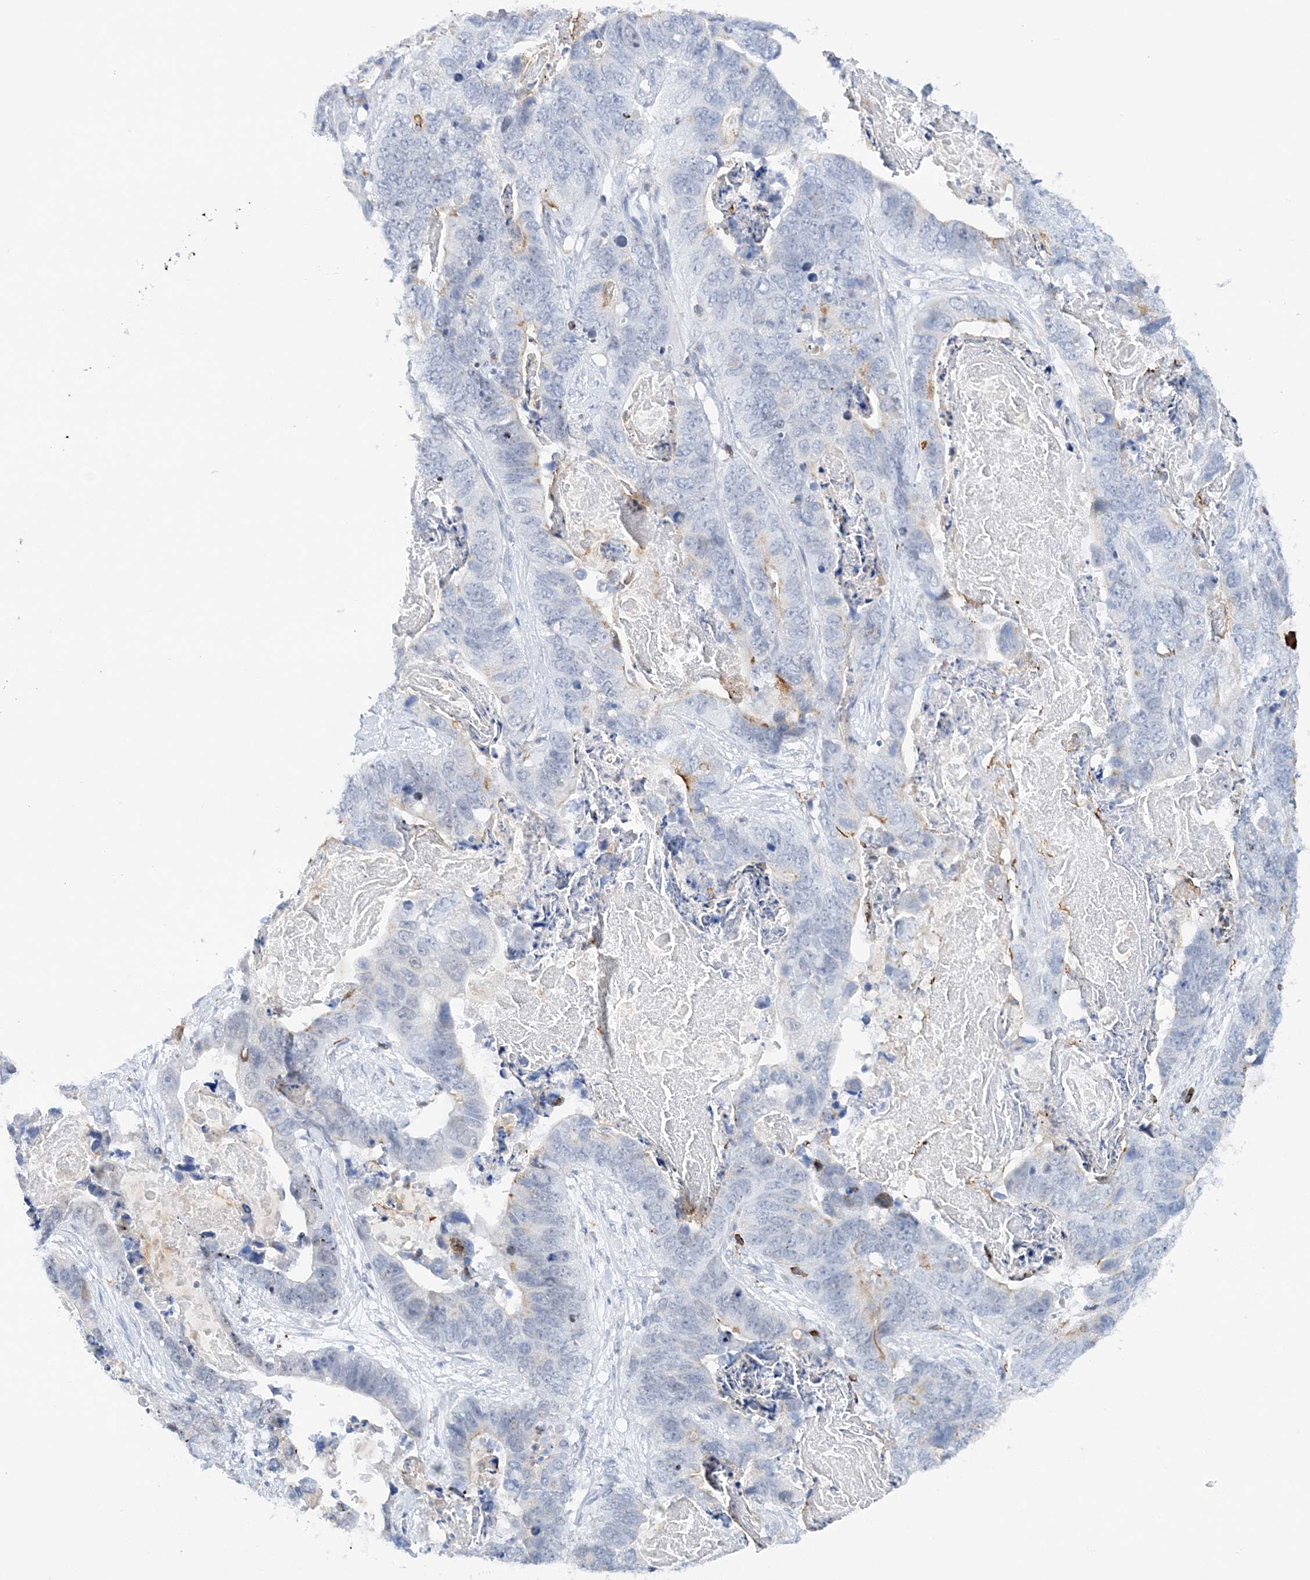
{"staining": {"intensity": "negative", "quantity": "none", "location": "none"}, "tissue": "stomach cancer", "cell_type": "Tumor cells", "image_type": "cancer", "snomed": [{"axis": "morphology", "description": "Adenocarcinoma, NOS"}, {"axis": "topography", "description": "Stomach"}], "caption": "Immunohistochemistry micrograph of neoplastic tissue: stomach adenocarcinoma stained with DAB (3,3'-diaminobenzidine) displays no significant protein staining in tumor cells.", "gene": "PRMT9", "patient": {"sex": "female", "age": 89}}